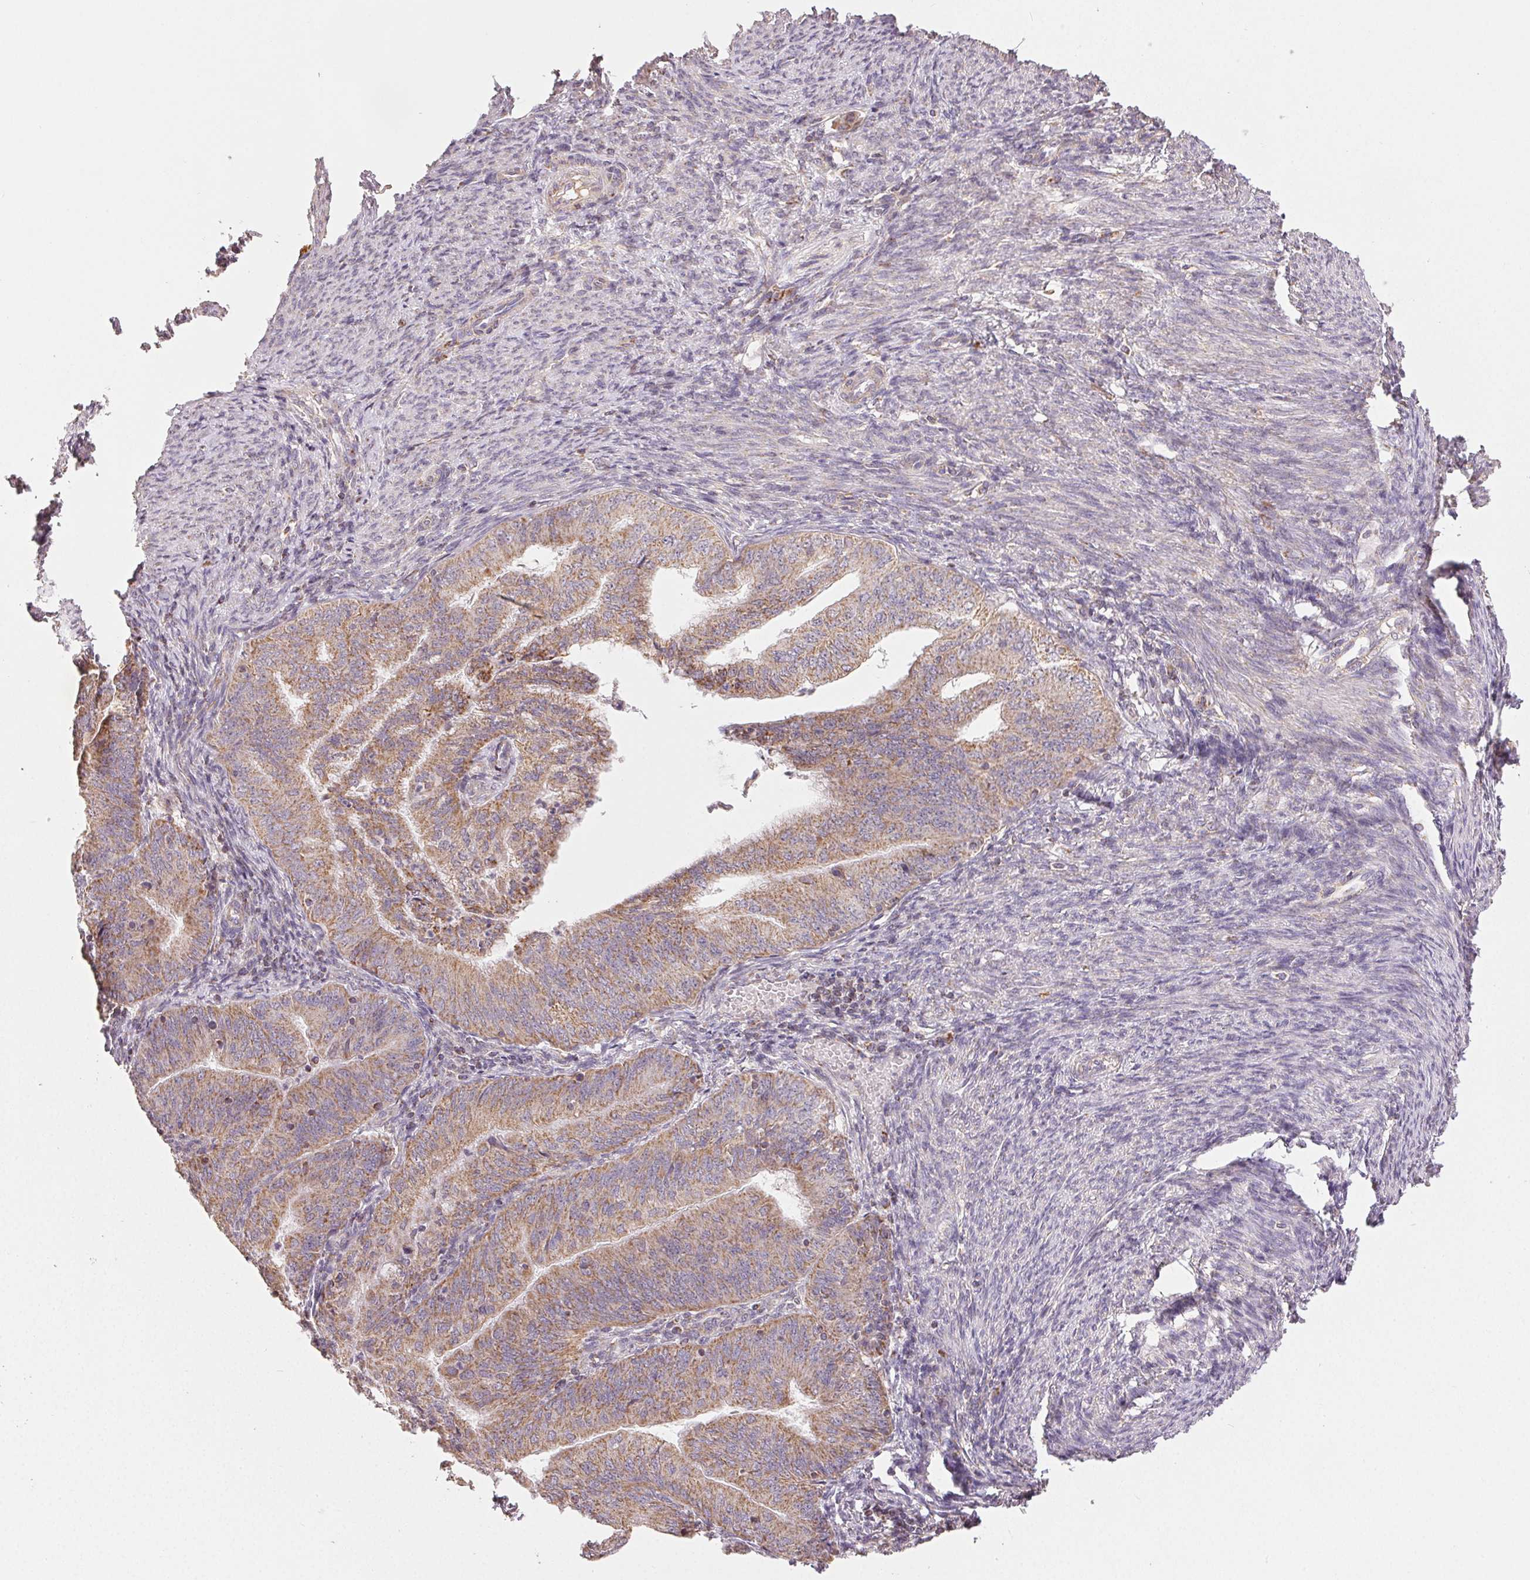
{"staining": {"intensity": "moderate", "quantity": ">75%", "location": "cytoplasmic/membranous"}, "tissue": "endometrial cancer", "cell_type": "Tumor cells", "image_type": "cancer", "snomed": [{"axis": "morphology", "description": "Adenocarcinoma, NOS"}, {"axis": "topography", "description": "Endometrium"}], "caption": "Immunohistochemical staining of human endometrial cancer demonstrates medium levels of moderate cytoplasmic/membranous staining in approximately >75% of tumor cells.", "gene": "CLASP1", "patient": {"sex": "female", "age": 57}}